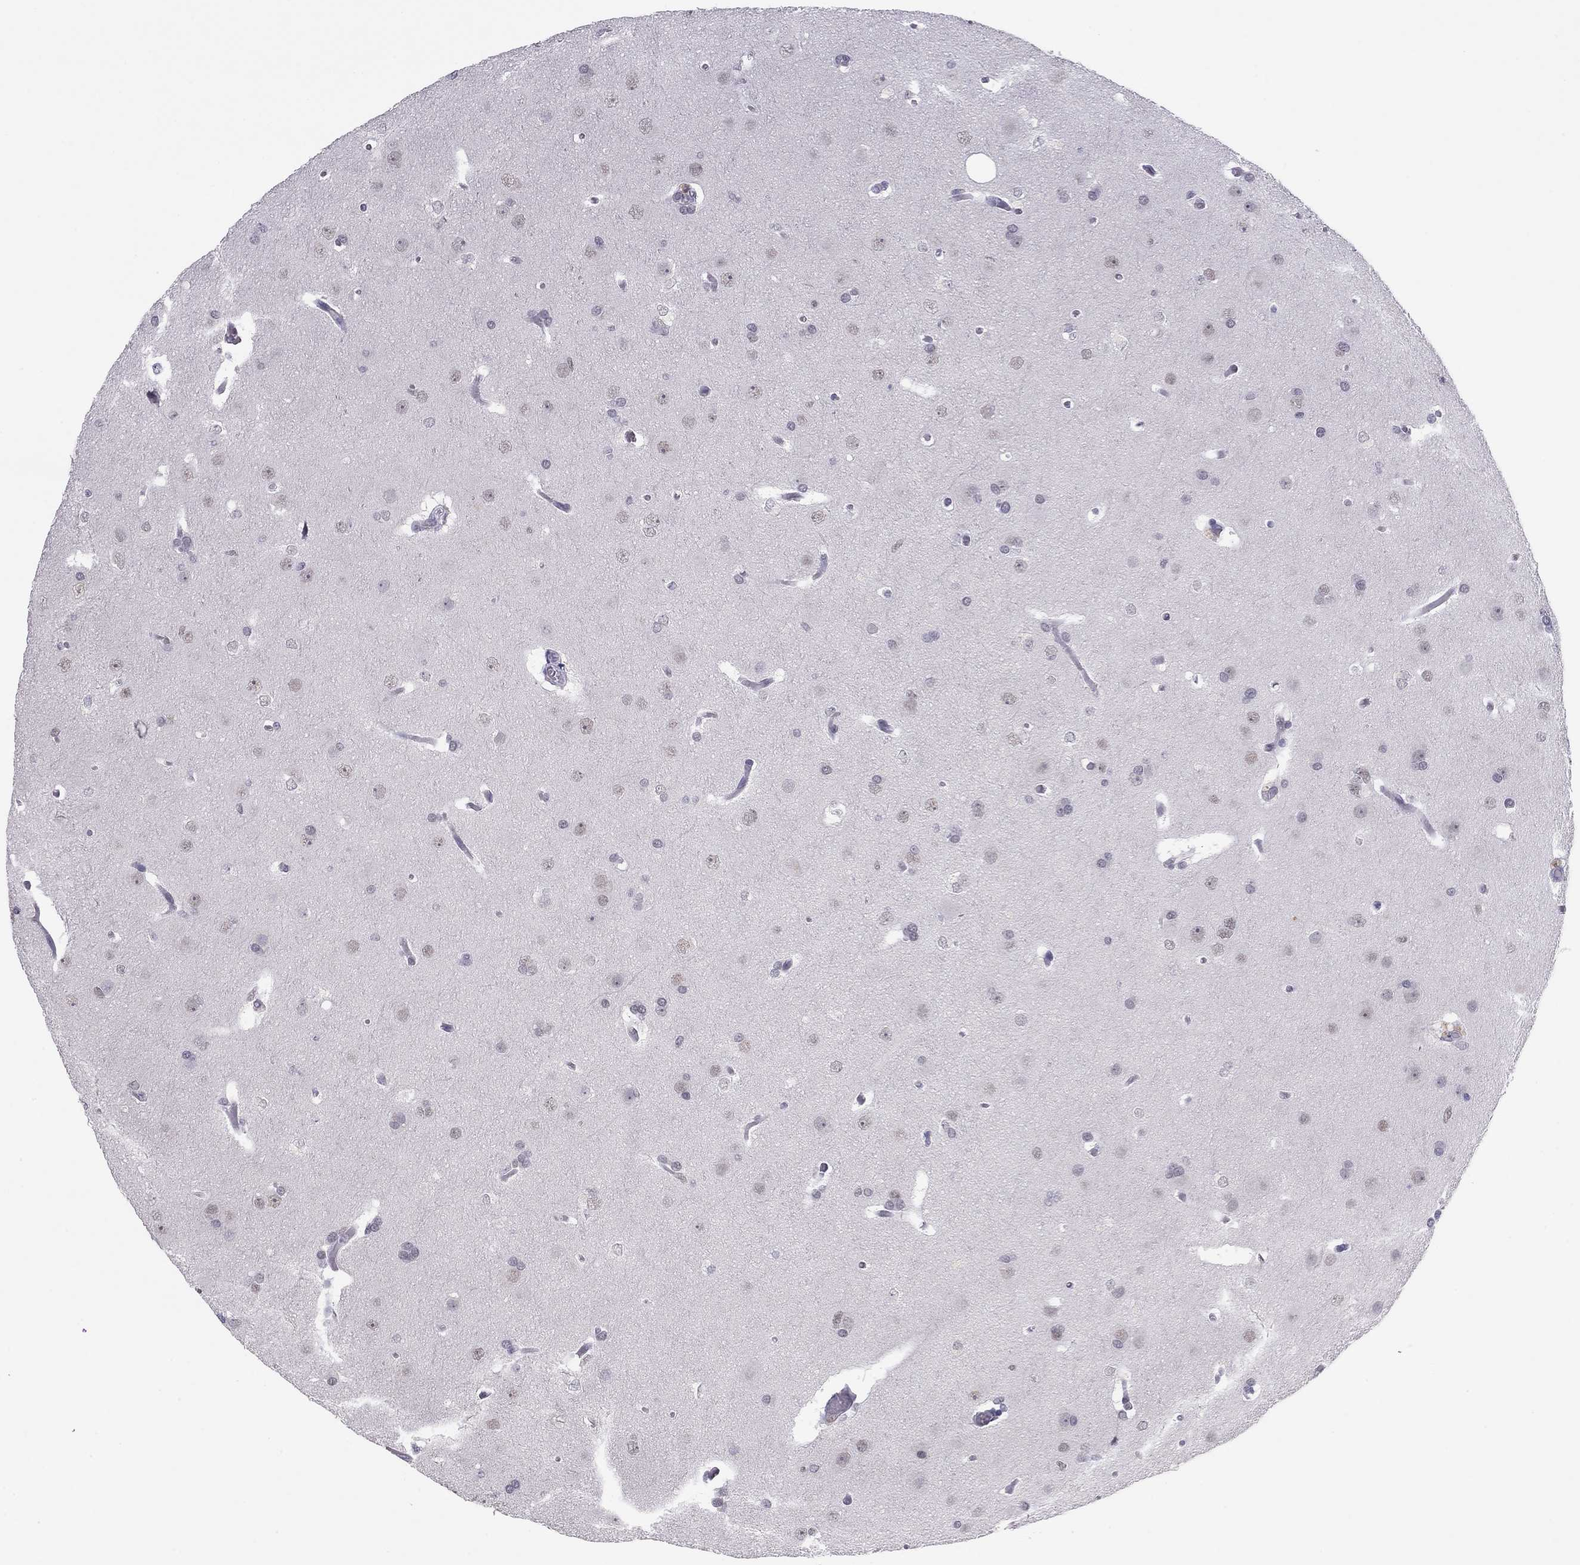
{"staining": {"intensity": "negative", "quantity": "none", "location": "none"}, "tissue": "glioma", "cell_type": "Tumor cells", "image_type": "cancer", "snomed": [{"axis": "morphology", "description": "Glioma, malignant, Low grade"}, {"axis": "topography", "description": "Brain"}], "caption": "A histopathology image of malignant glioma (low-grade) stained for a protein demonstrates no brown staining in tumor cells.", "gene": "DOT1L", "patient": {"sex": "female", "age": 32}}